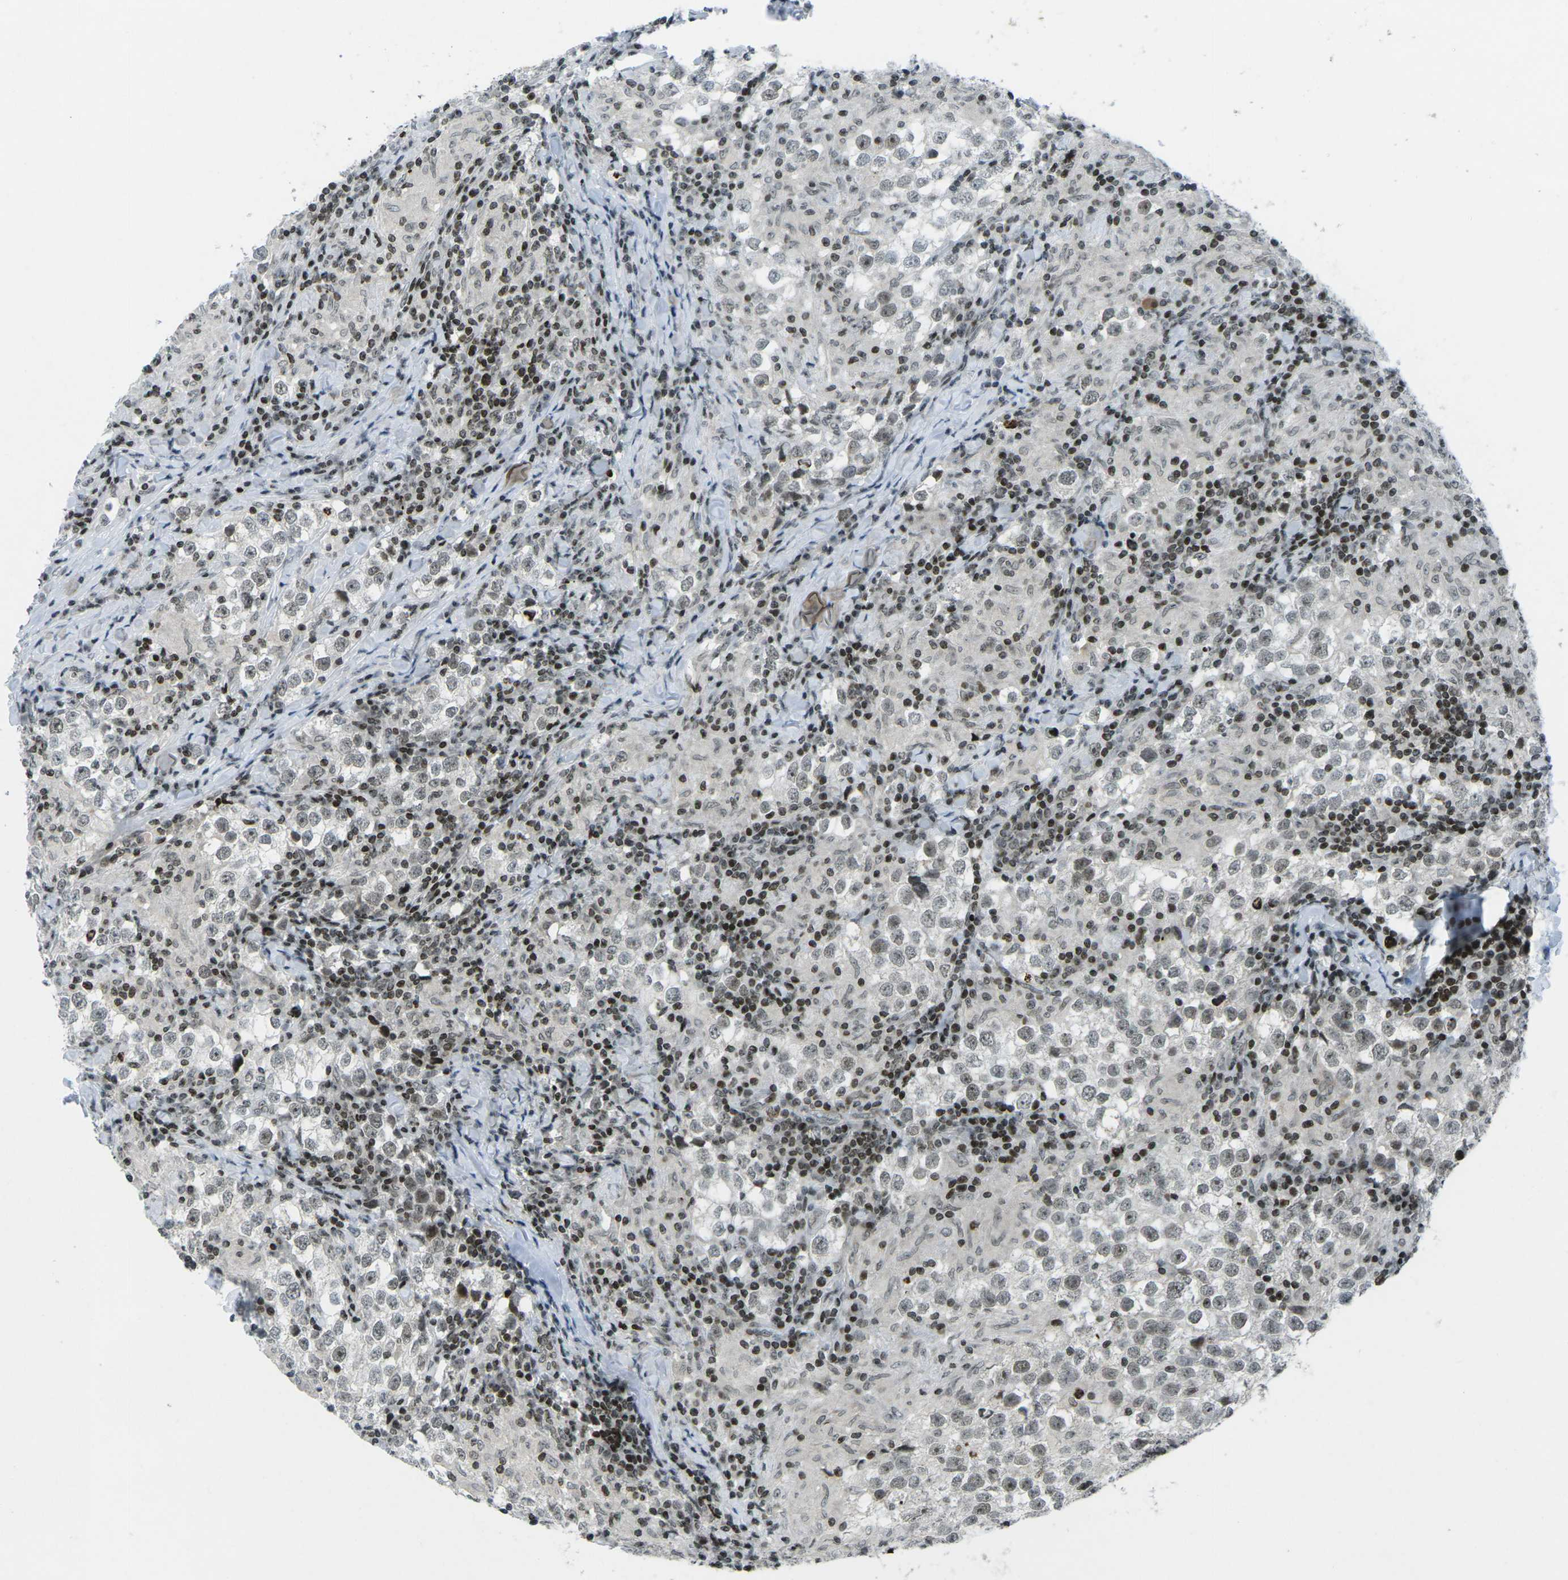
{"staining": {"intensity": "weak", "quantity": "25%-75%", "location": "nuclear"}, "tissue": "testis cancer", "cell_type": "Tumor cells", "image_type": "cancer", "snomed": [{"axis": "morphology", "description": "Seminoma, NOS"}, {"axis": "morphology", "description": "Carcinoma, Embryonal, NOS"}, {"axis": "topography", "description": "Testis"}], "caption": "Tumor cells reveal weak nuclear positivity in about 25%-75% of cells in testis cancer (seminoma). Nuclei are stained in blue.", "gene": "EME1", "patient": {"sex": "male", "age": 36}}